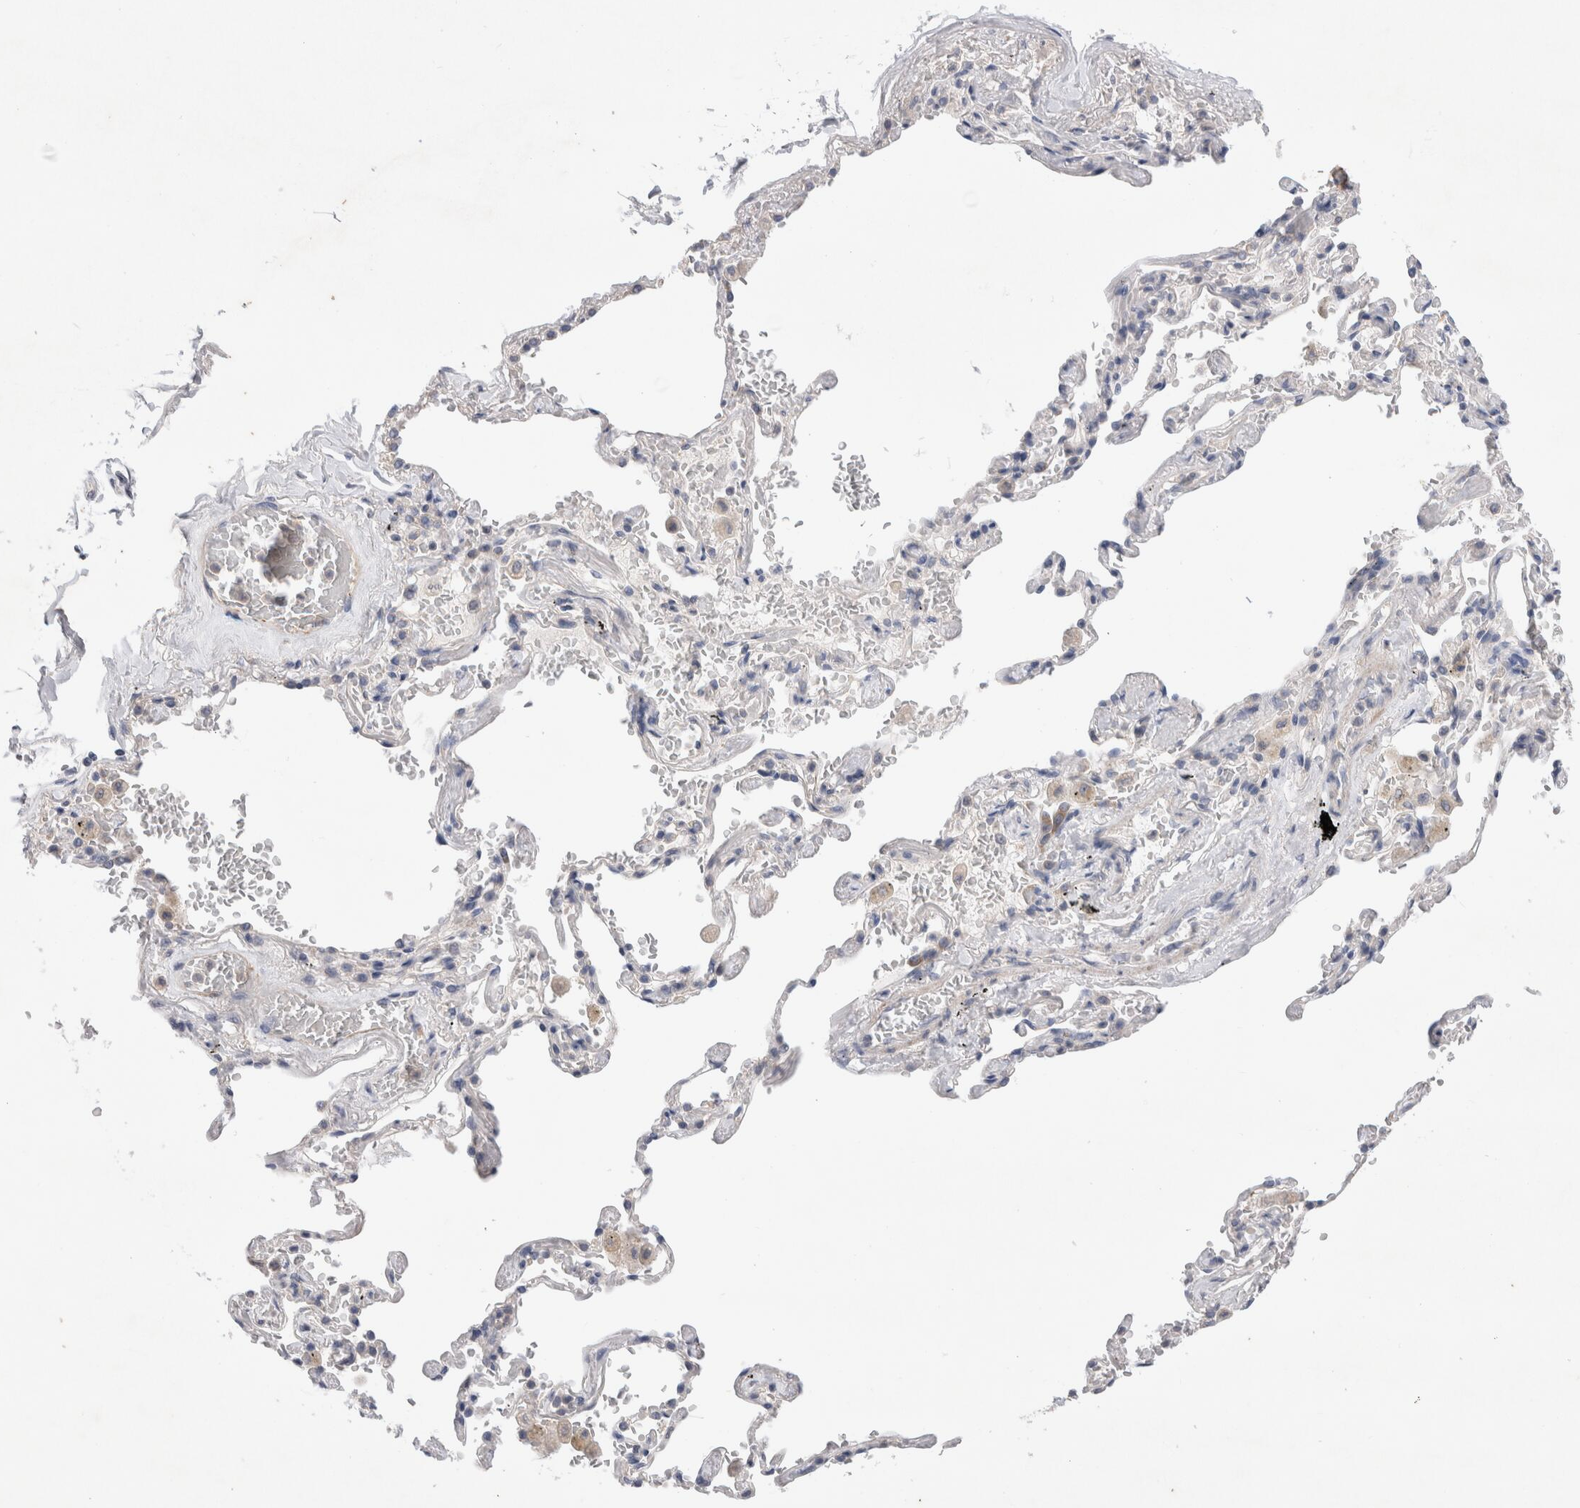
{"staining": {"intensity": "negative", "quantity": "none", "location": "none"}, "tissue": "adipose tissue", "cell_type": "Adipocytes", "image_type": "normal", "snomed": [{"axis": "morphology", "description": "Normal tissue, NOS"}, {"axis": "topography", "description": "Cartilage tissue"}, {"axis": "topography", "description": "Lung"}], "caption": "IHC photomicrograph of benign adipose tissue: human adipose tissue stained with DAB exhibits no significant protein staining in adipocytes. (DAB IHC visualized using brightfield microscopy, high magnification).", "gene": "IFT74", "patient": {"sex": "female", "age": 77}}